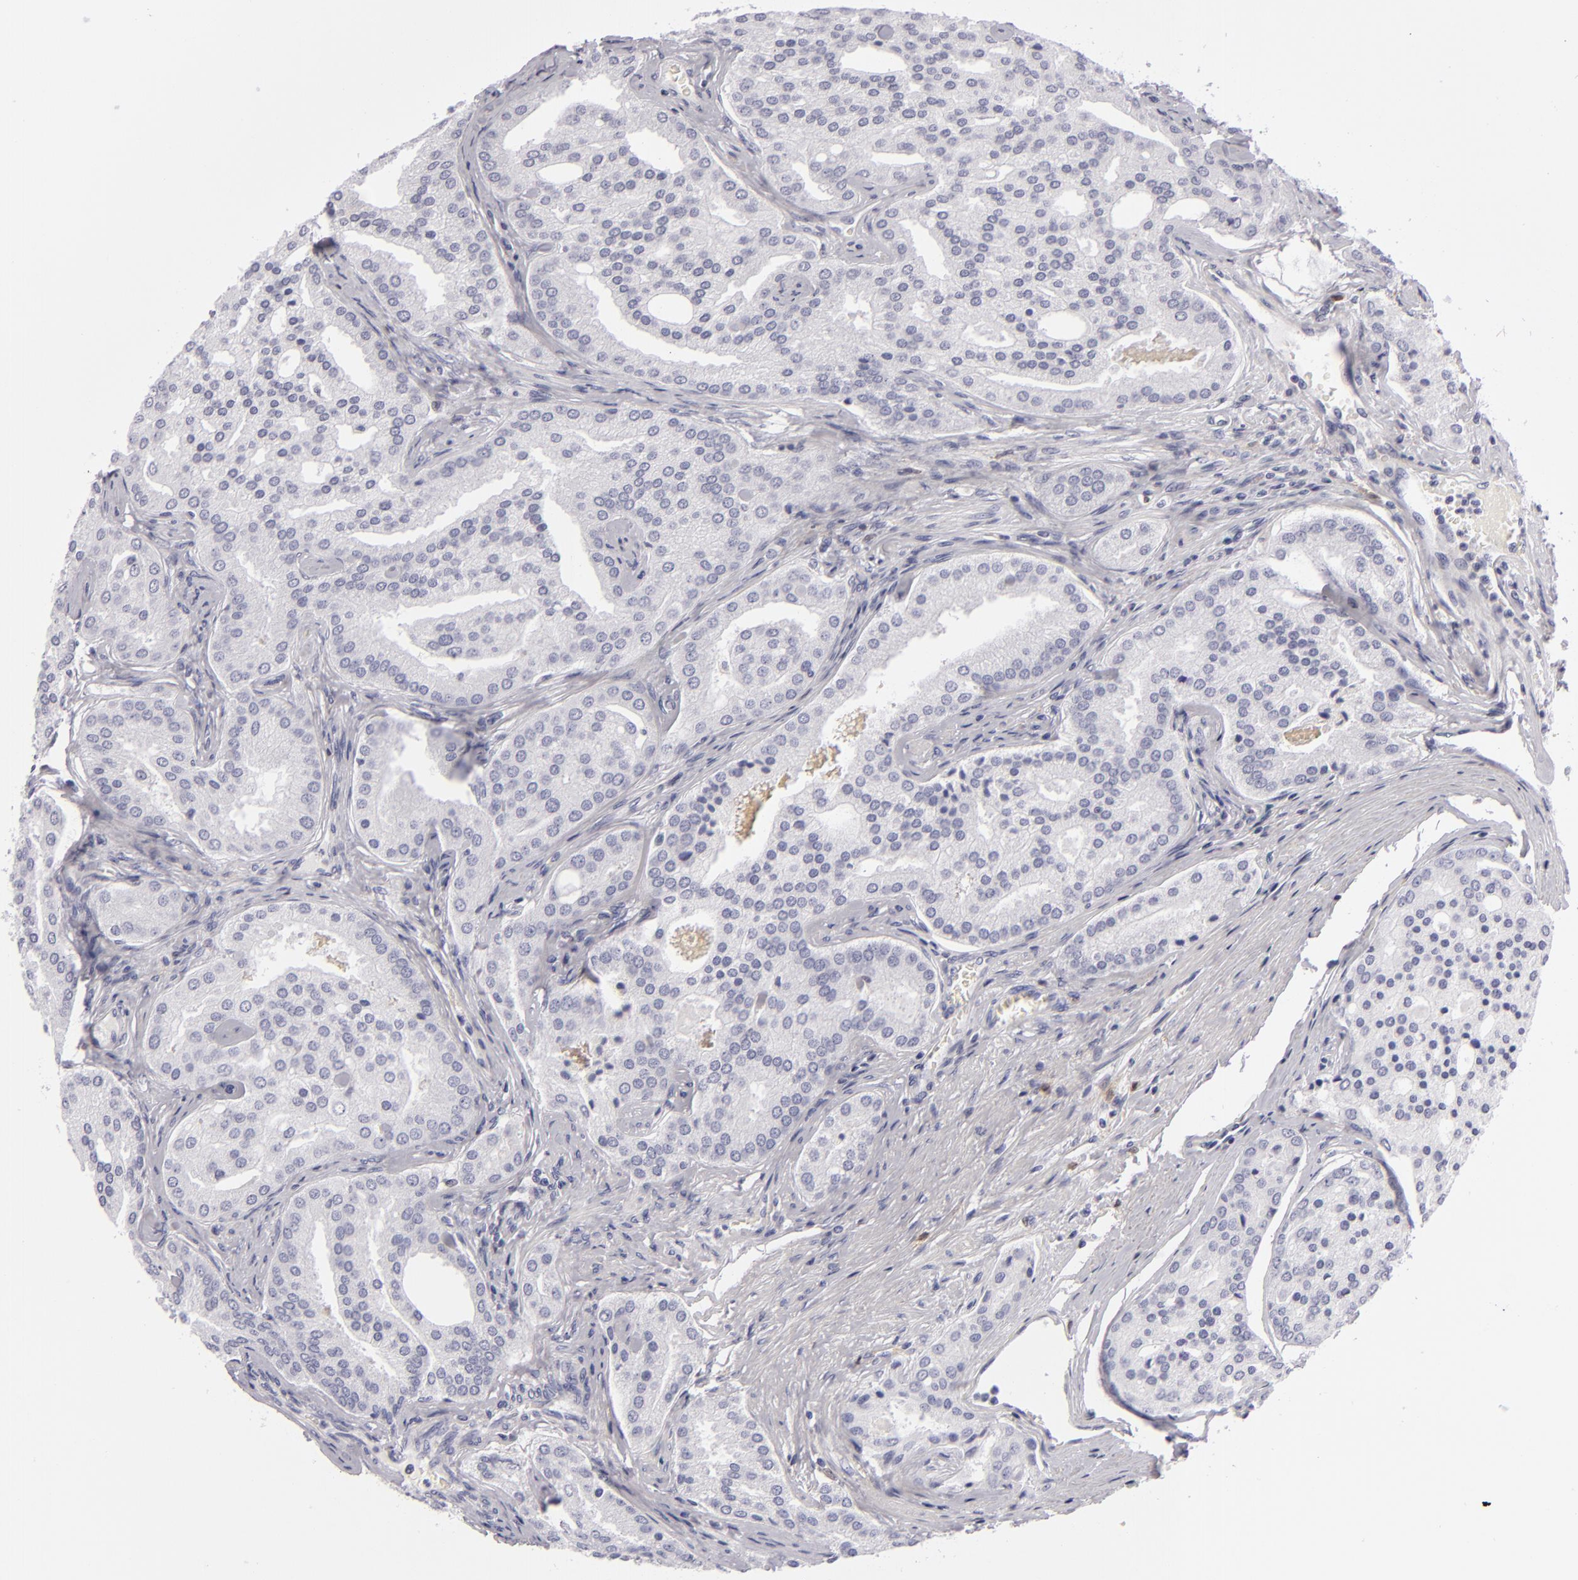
{"staining": {"intensity": "negative", "quantity": "none", "location": "none"}, "tissue": "prostate cancer", "cell_type": "Tumor cells", "image_type": "cancer", "snomed": [{"axis": "morphology", "description": "Adenocarcinoma, High grade"}, {"axis": "topography", "description": "Prostate"}], "caption": "Prostate cancer (adenocarcinoma (high-grade)) was stained to show a protein in brown. There is no significant expression in tumor cells.", "gene": "F13A1", "patient": {"sex": "male", "age": 64}}